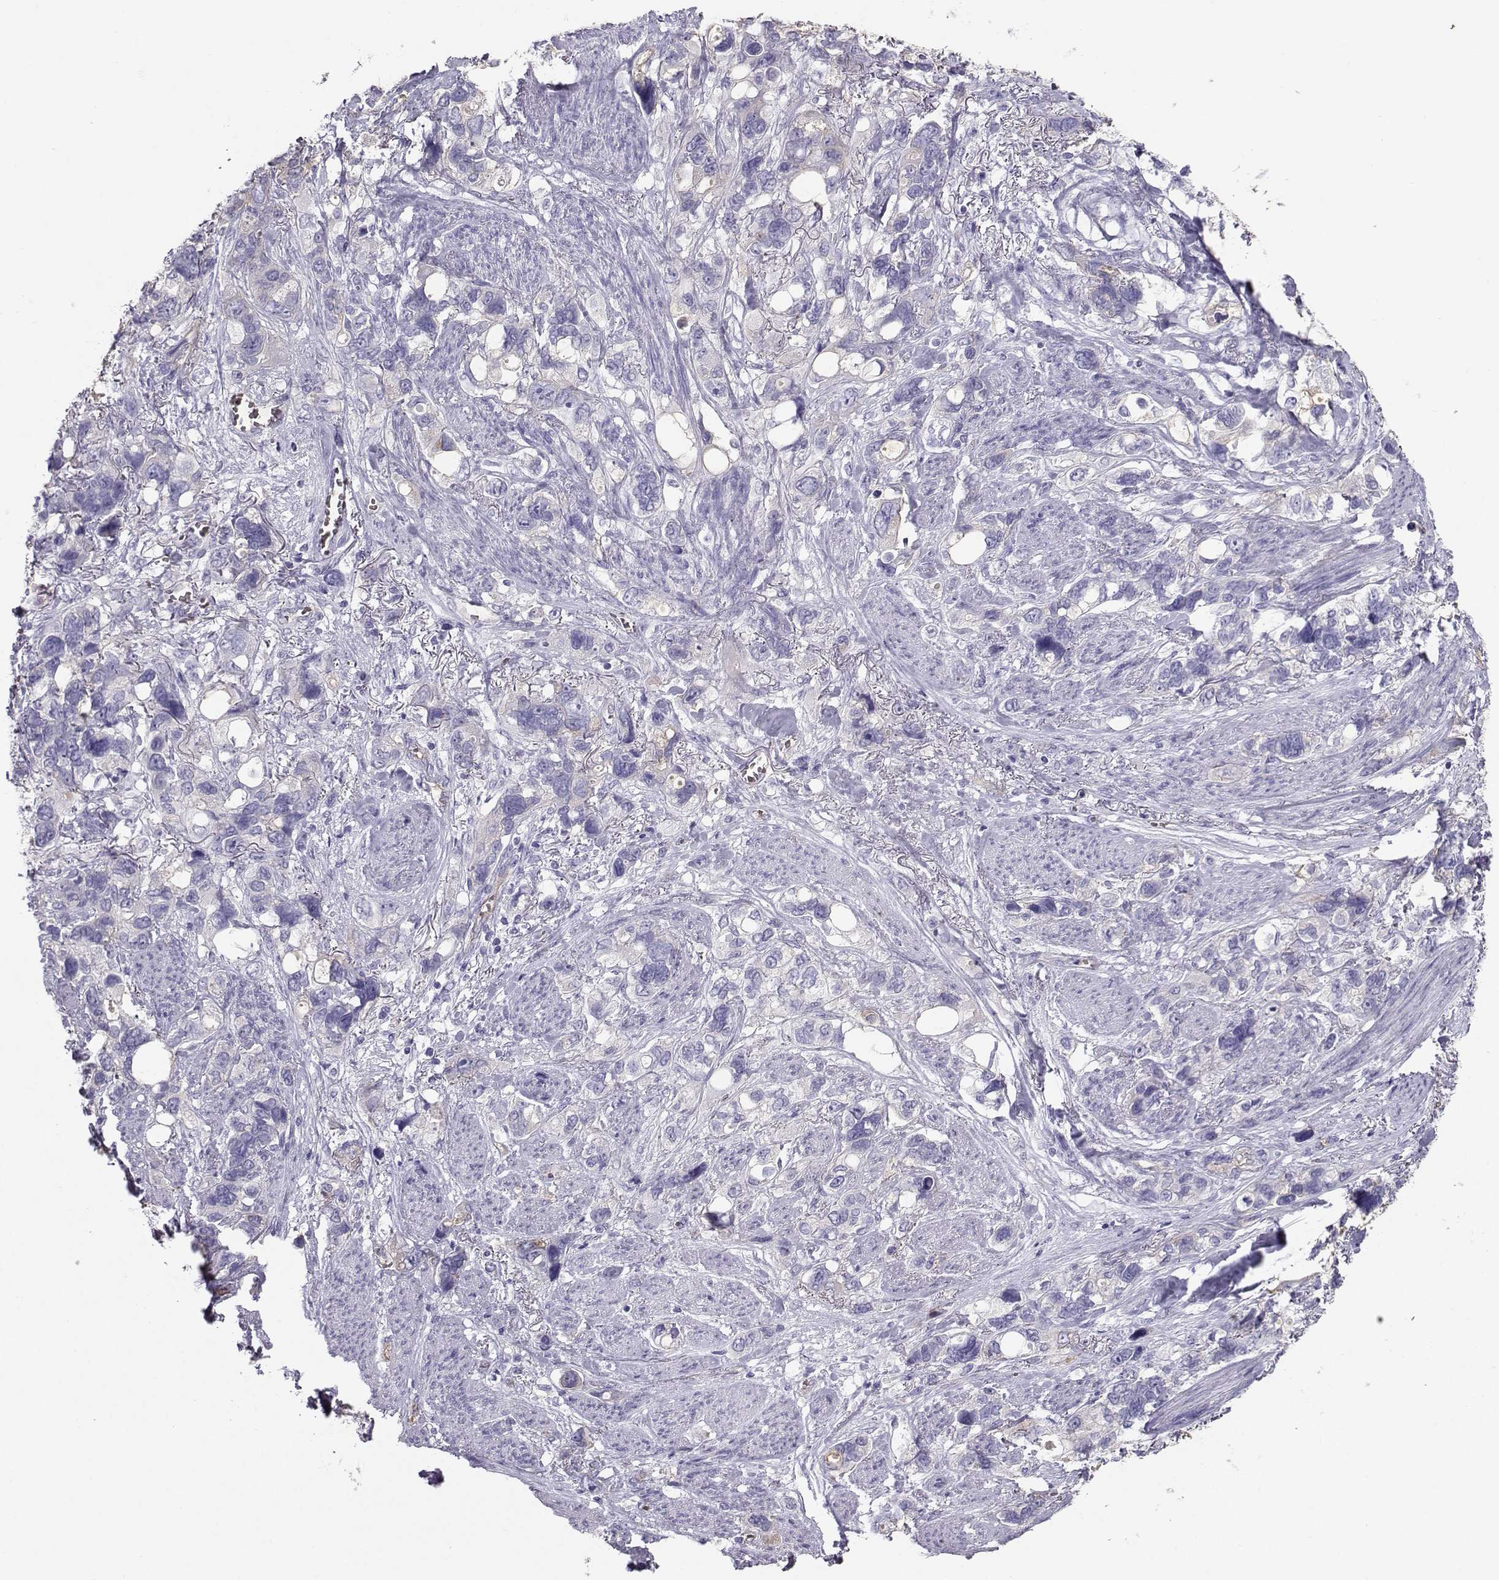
{"staining": {"intensity": "weak", "quantity": "<25%", "location": "cytoplasmic/membranous"}, "tissue": "stomach cancer", "cell_type": "Tumor cells", "image_type": "cancer", "snomed": [{"axis": "morphology", "description": "Adenocarcinoma, NOS"}, {"axis": "topography", "description": "Stomach, upper"}], "caption": "Immunohistochemical staining of stomach cancer (adenocarcinoma) reveals no significant staining in tumor cells. (DAB IHC, high magnification).", "gene": "CLUL1", "patient": {"sex": "female", "age": 81}}